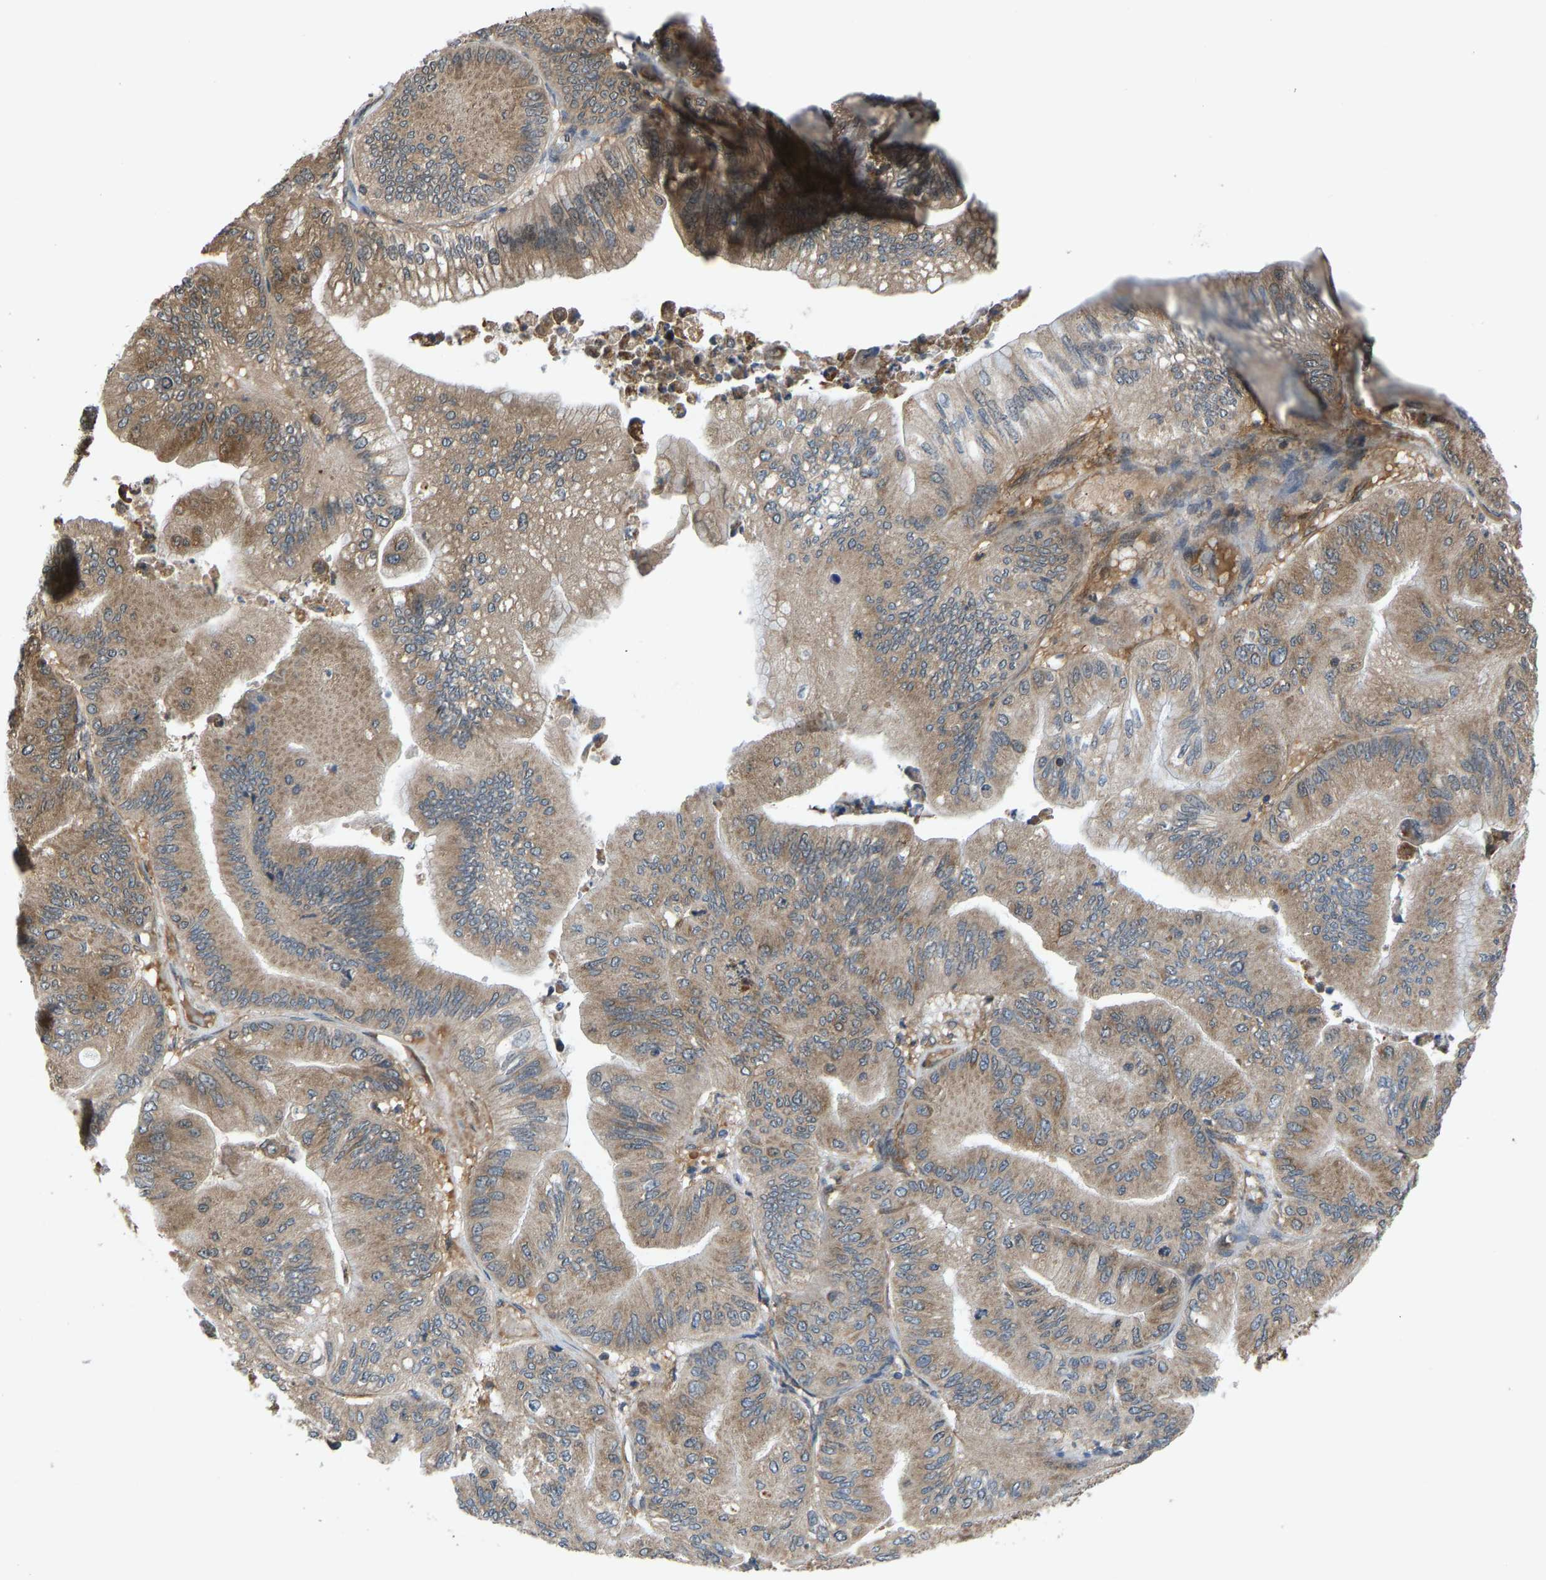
{"staining": {"intensity": "moderate", "quantity": ">75%", "location": "cytoplasmic/membranous"}, "tissue": "ovarian cancer", "cell_type": "Tumor cells", "image_type": "cancer", "snomed": [{"axis": "morphology", "description": "Cystadenocarcinoma, mucinous, NOS"}, {"axis": "topography", "description": "Ovary"}], "caption": "A micrograph showing moderate cytoplasmic/membranous staining in approximately >75% of tumor cells in ovarian cancer, as visualized by brown immunohistochemical staining.", "gene": "CCT8", "patient": {"sex": "female", "age": 61}}